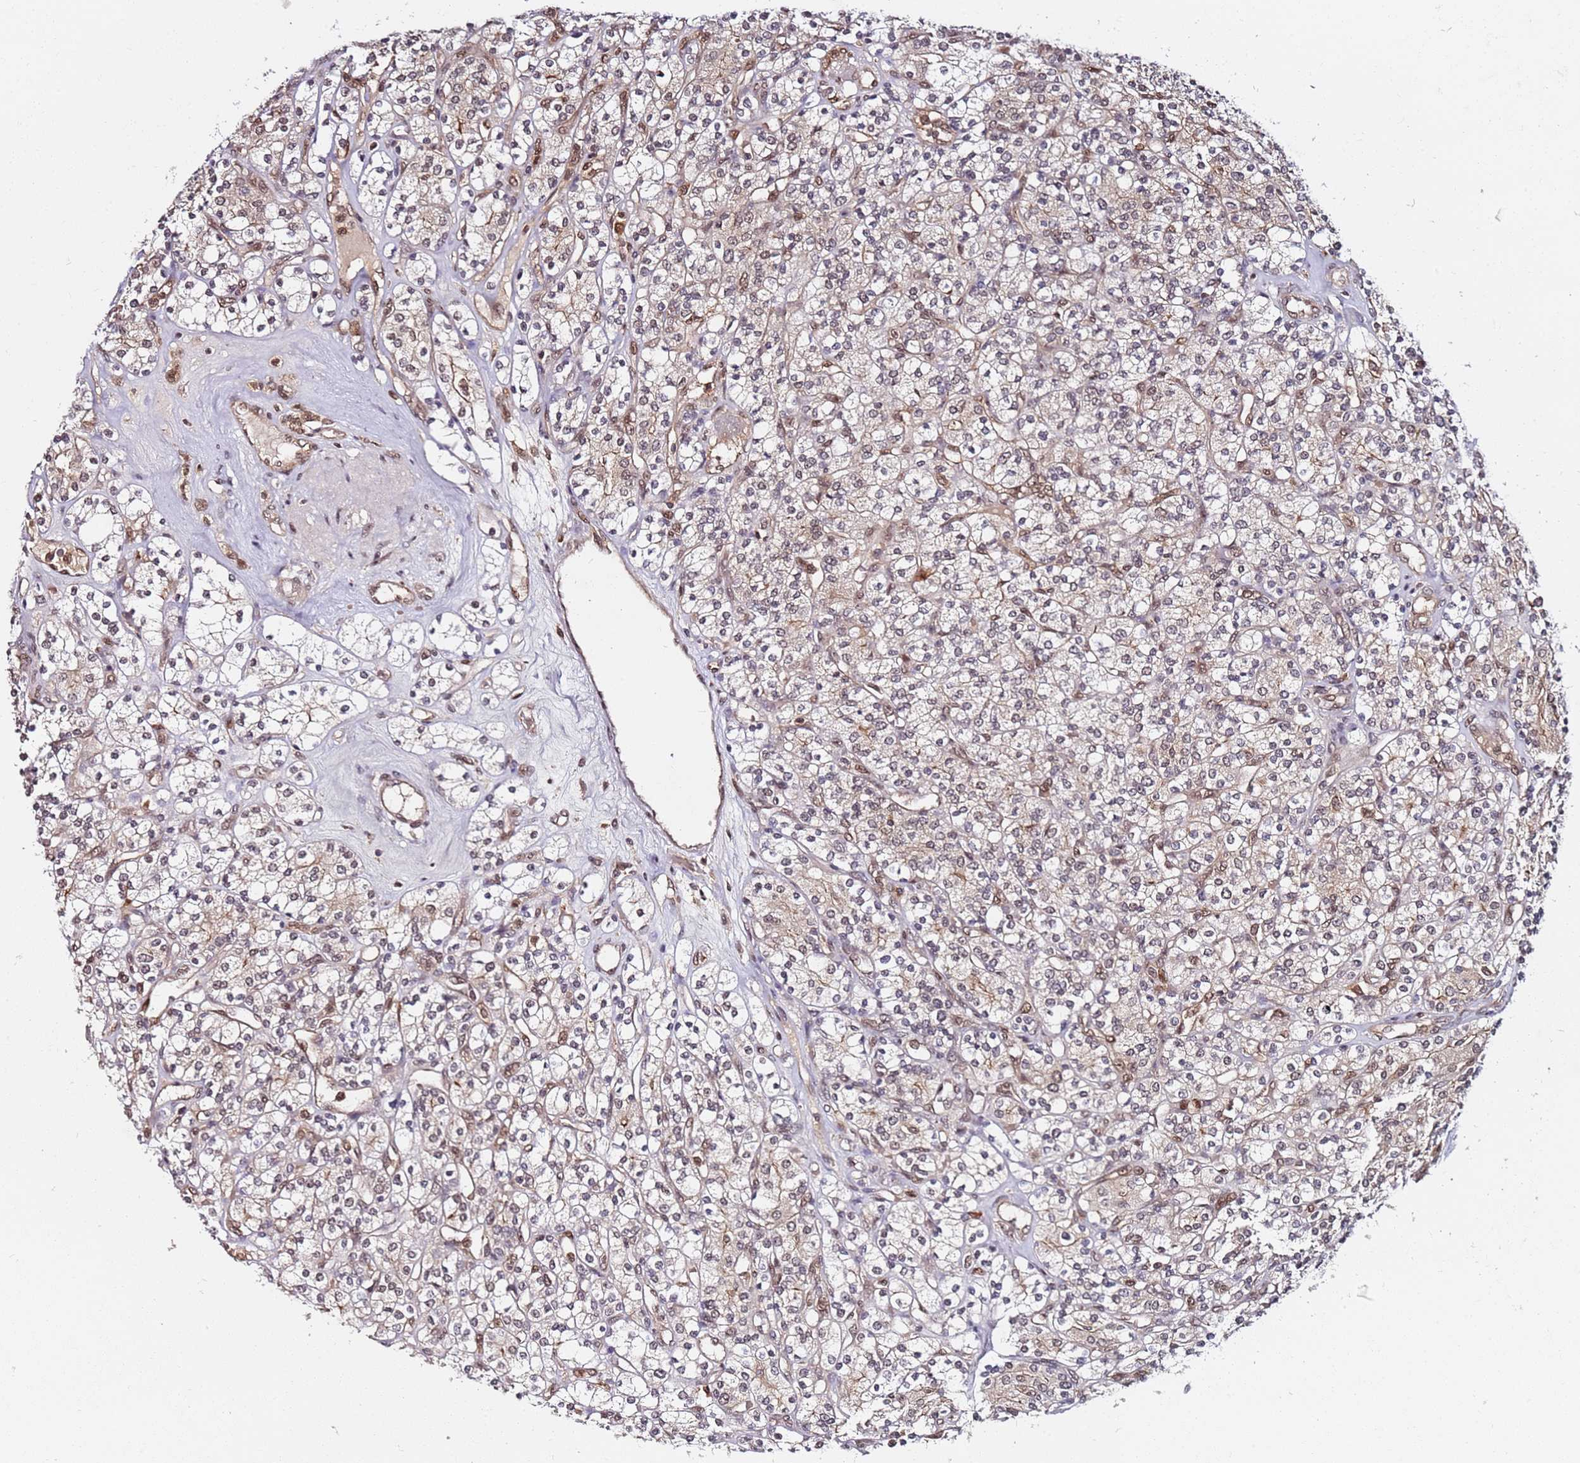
{"staining": {"intensity": "weak", "quantity": "<25%", "location": "cytoplasmic/membranous,nuclear"}, "tissue": "renal cancer", "cell_type": "Tumor cells", "image_type": "cancer", "snomed": [{"axis": "morphology", "description": "Adenocarcinoma, NOS"}, {"axis": "topography", "description": "Kidney"}], "caption": "The immunohistochemistry (IHC) histopathology image has no significant positivity in tumor cells of renal cancer tissue.", "gene": "RGS18", "patient": {"sex": "male", "age": 77}}